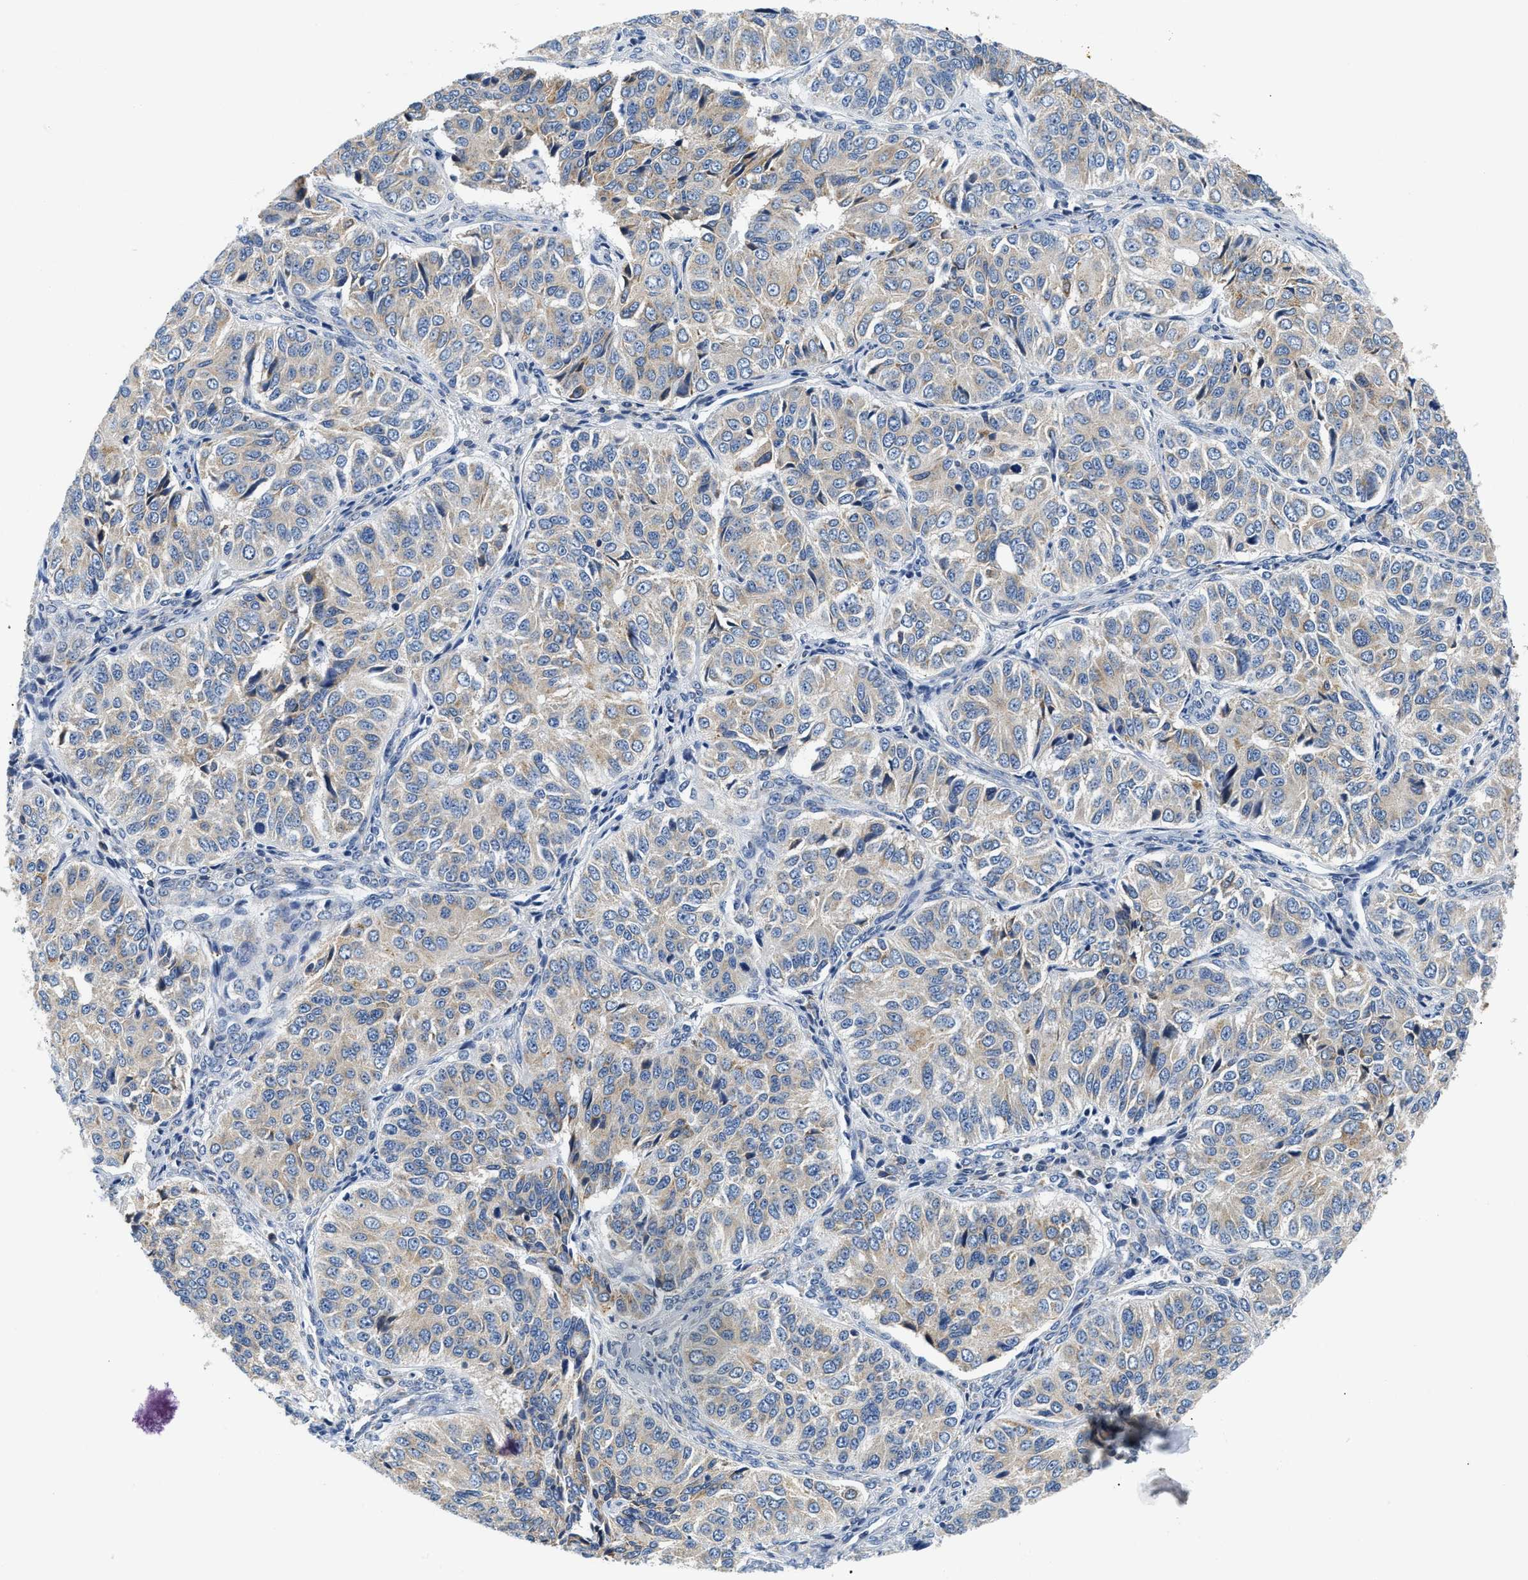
{"staining": {"intensity": "weak", "quantity": "<25%", "location": "cytoplasmic/membranous"}, "tissue": "ovarian cancer", "cell_type": "Tumor cells", "image_type": "cancer", "snomed": [{"axis": "morphology", "description": "Carcinoma, endometroid"}, {"axis": "topography", "description": "Ovary"}], "caption": "Tumor cells are negative for brown protein staining in ovarian endometroid carcinoma.", "gene": "HDHD3", "patient": {"sex": "female", "age": 51}}